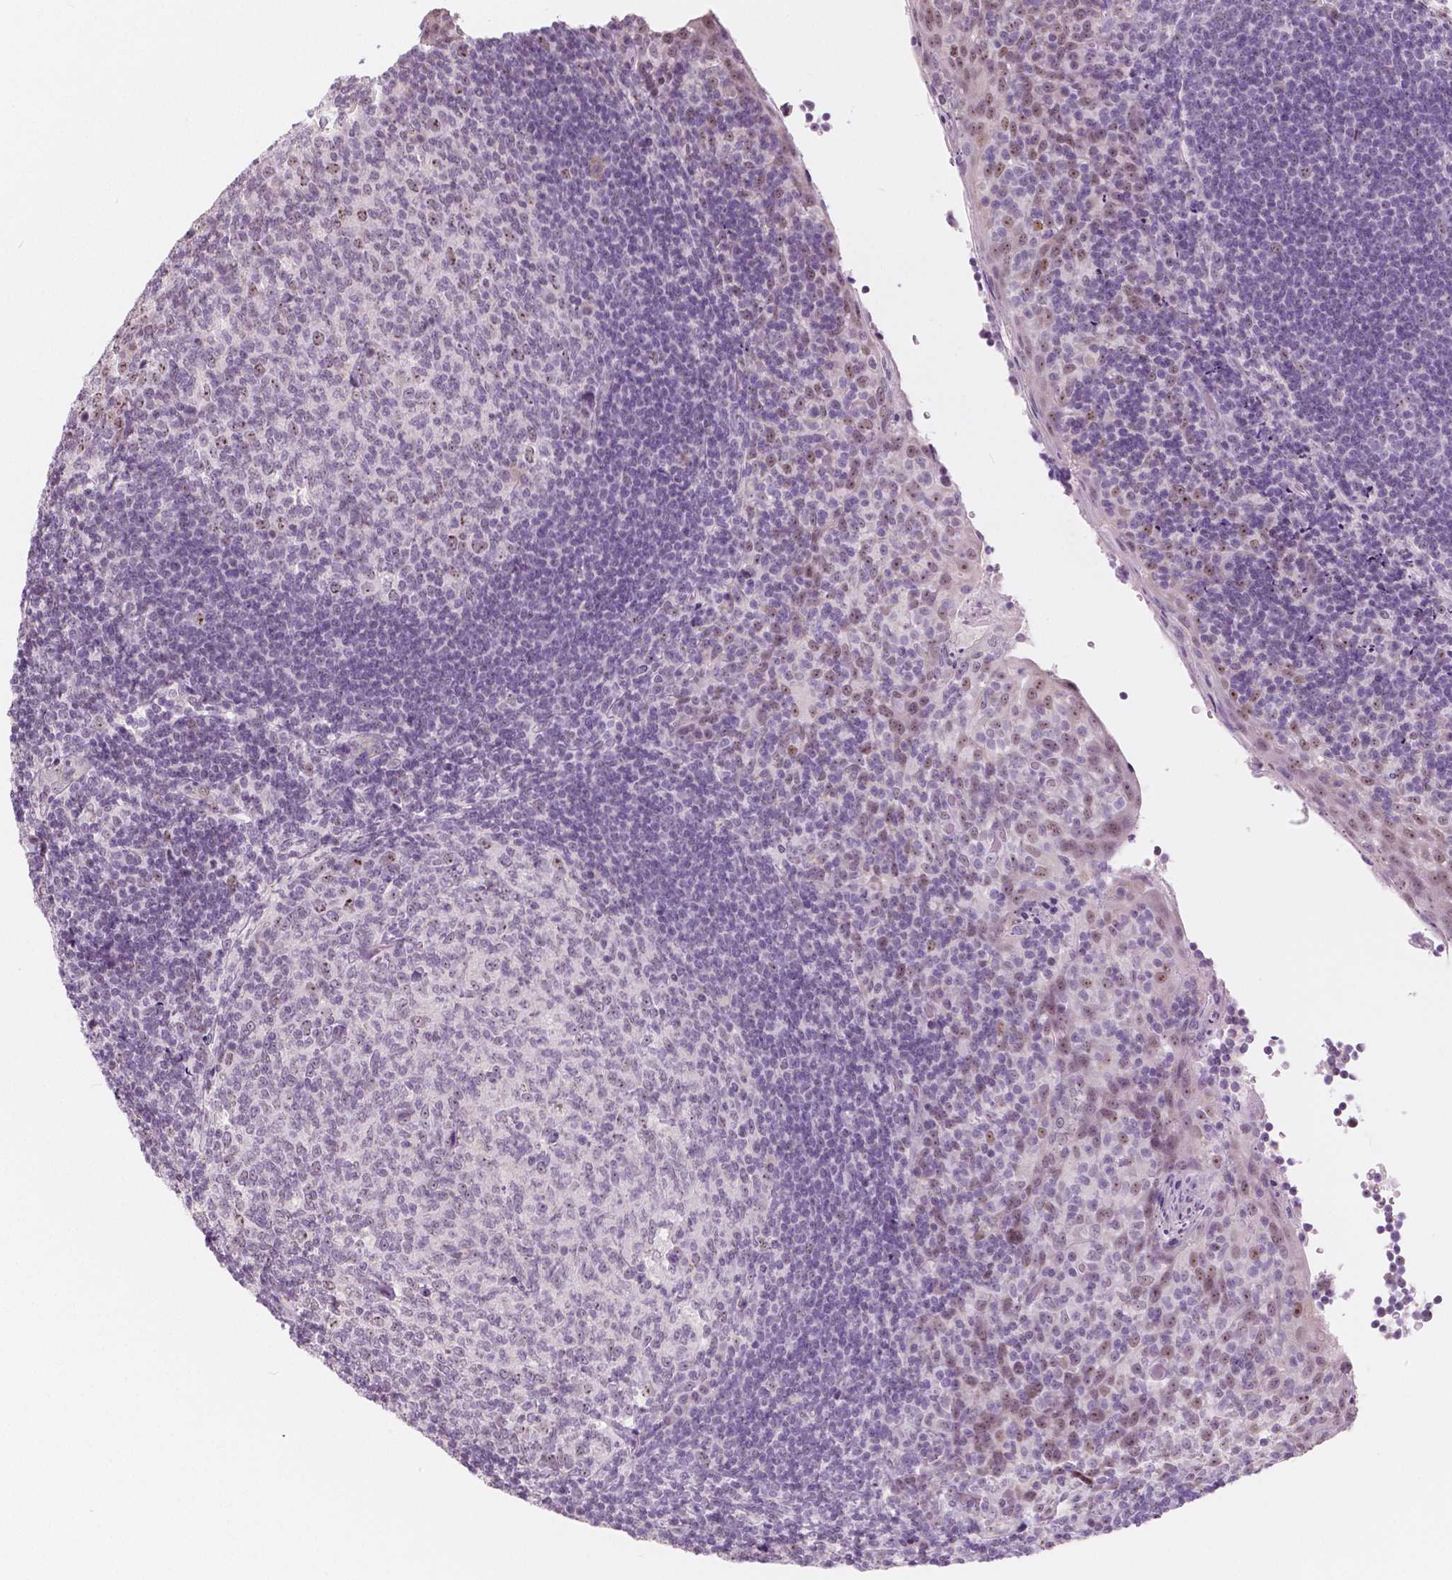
{"staining": {"intensity": "negative", "quantity": "none", "location": "none"}, "tissue": "tonsil", "cell_type": "Germinal center cells", "image_type": "normal", "snomed": [{"axis": "morphology", "description": "Normal tissue, NOS"}, {"axis": "topography", "description": "Tonsil"}], "caption": "Benign tonsil was stained to show a protein in brown. There is no significant positivity in germinal center cells. (DAB IHC, high magnification).", "gene": "NOLC1", "patient": {"sex": "female", "age": 10}}